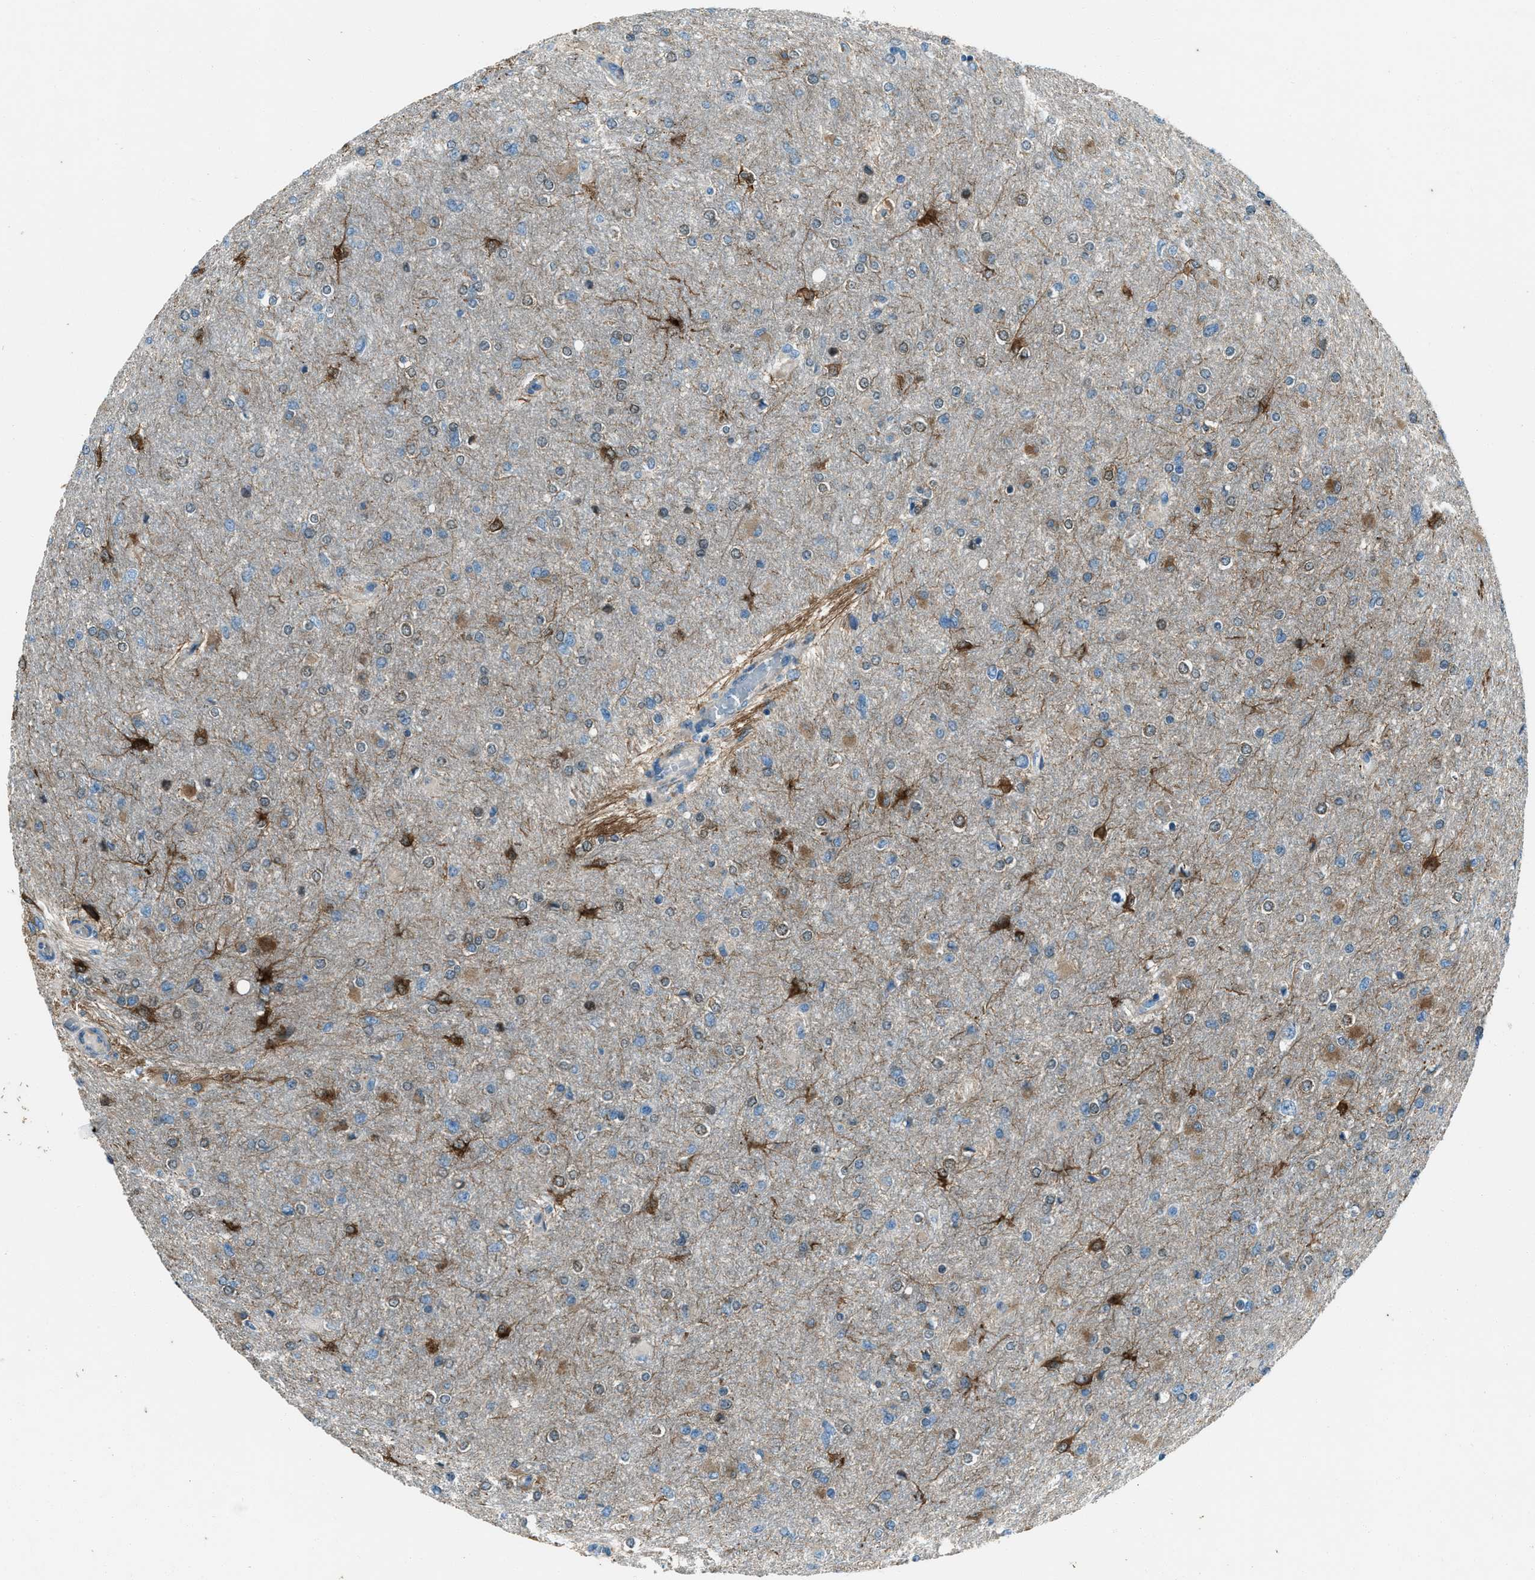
{"staining": {"intensity": "strong", "quantity": "<25%", "location": "cytoplasmic/membranous"}, "tissue": "glioma", "cell_type": "Tumor cells", "image_type": "cancer", "snomed": [{"axis": "morphology", "description": "Glioma, malignant, High grade"}, {"axis": "topography", "description": "Cerebral cortex"}], "caption": "Protein staining of malignant high-grade glioma tissue exhibits strong cytoplasmic/membranous positivity in approximately <25% of tumor cells. (Brightfield microscopy of DAB IHC at high magnification).", "gene": "SVIL", "patient": {"sex": "female", "age": 36}}